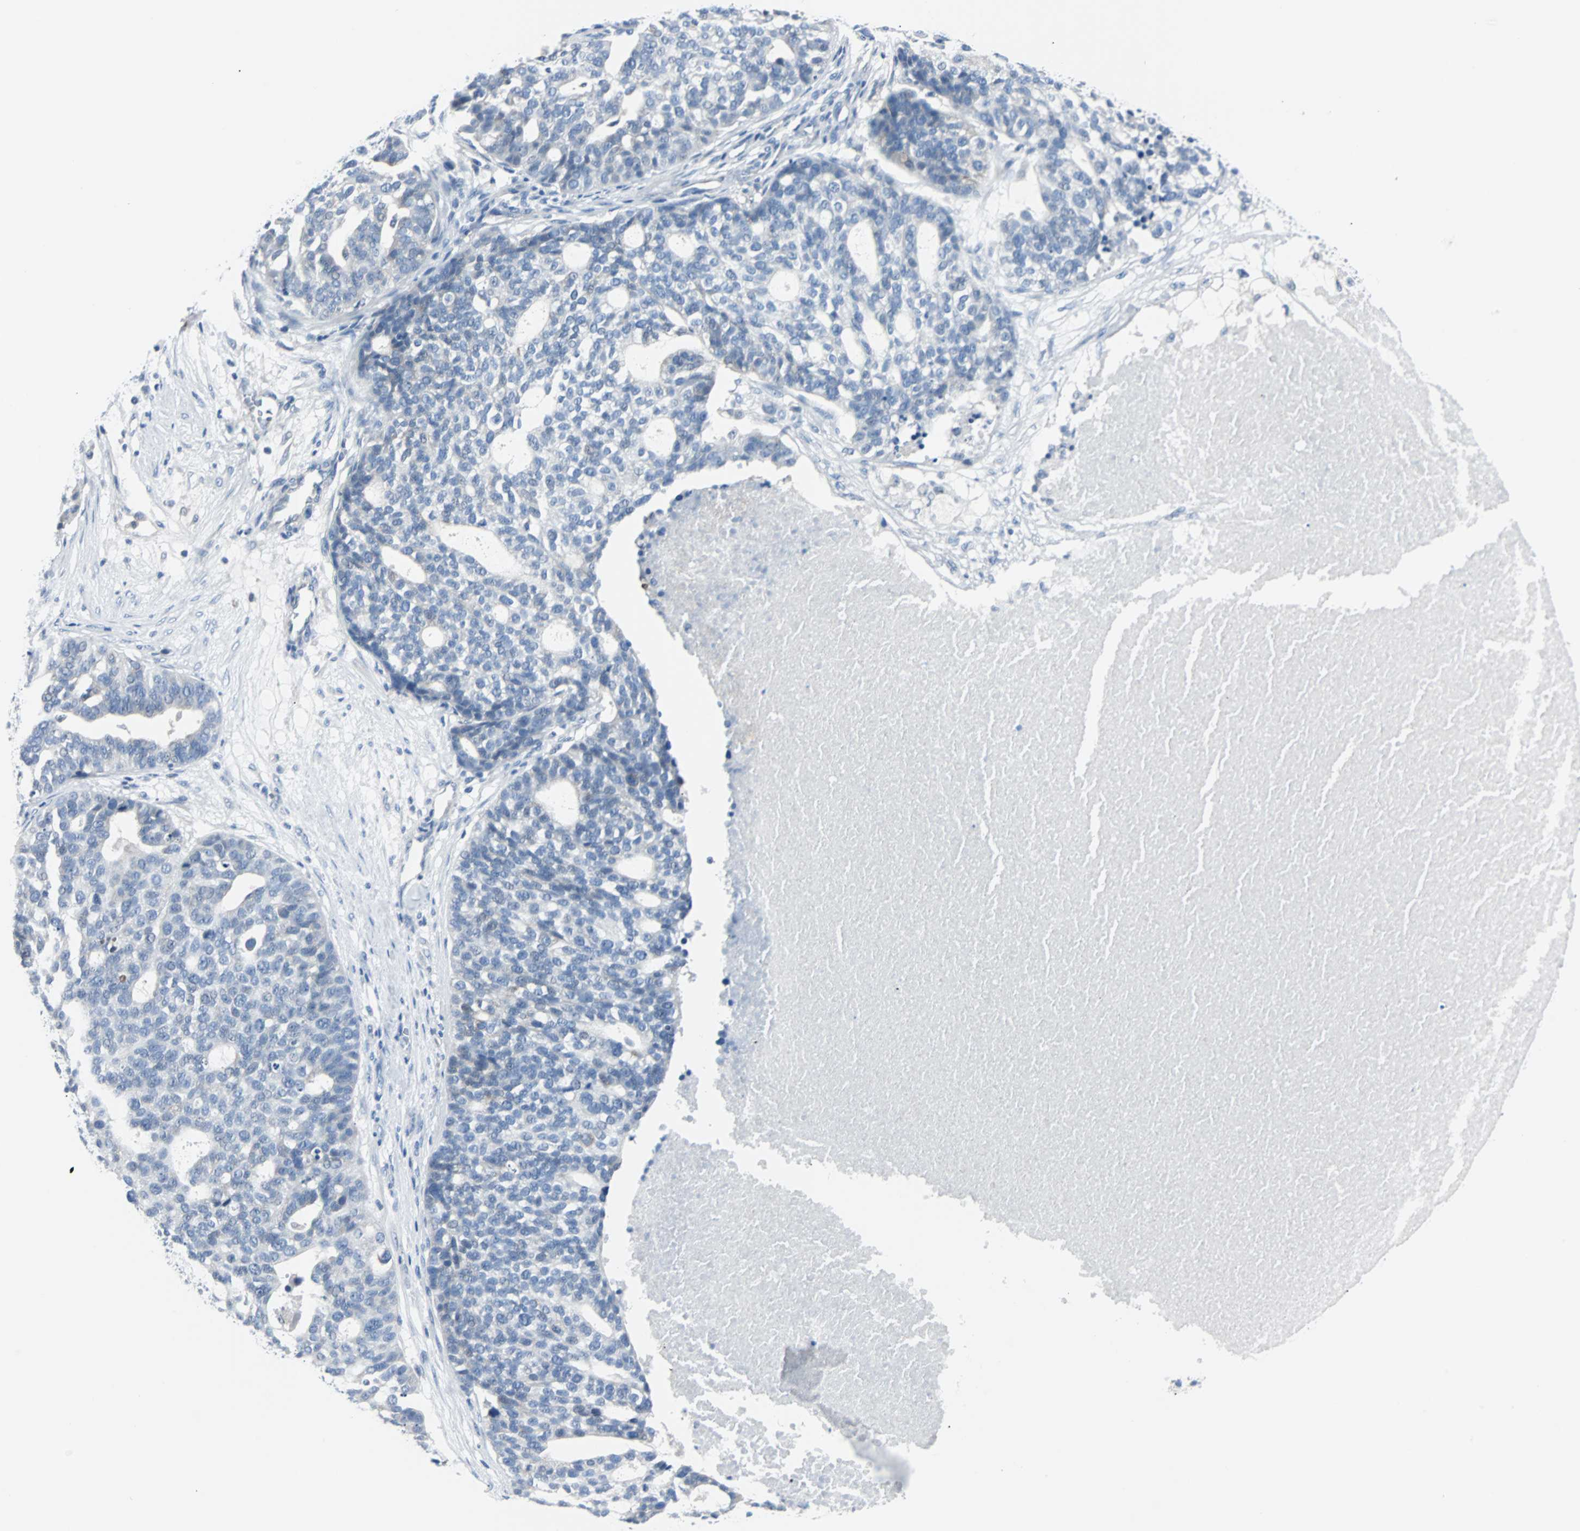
{"staining": {"intensity": "negative", "quantity": "none", "location": "none"}, "tissue": "ovarian cancer", "cell_type": "Tumor cells", "image_type": "cancer", "snomed": [{"axis": "morphology", "description": "Cystadenocarcinoma, serous, NOS"}, {"axis": "topography", "description": "Ovary"}], "caption": "DAB (3,3'-diaminobenzidine) immunohistochemical staining of ovarian cancer (serous cystadenocarcinoma) exhibits no significant staining in tumor cells.", "gene": "RASA1", "patient": {"sex": "female", "age": 59}}